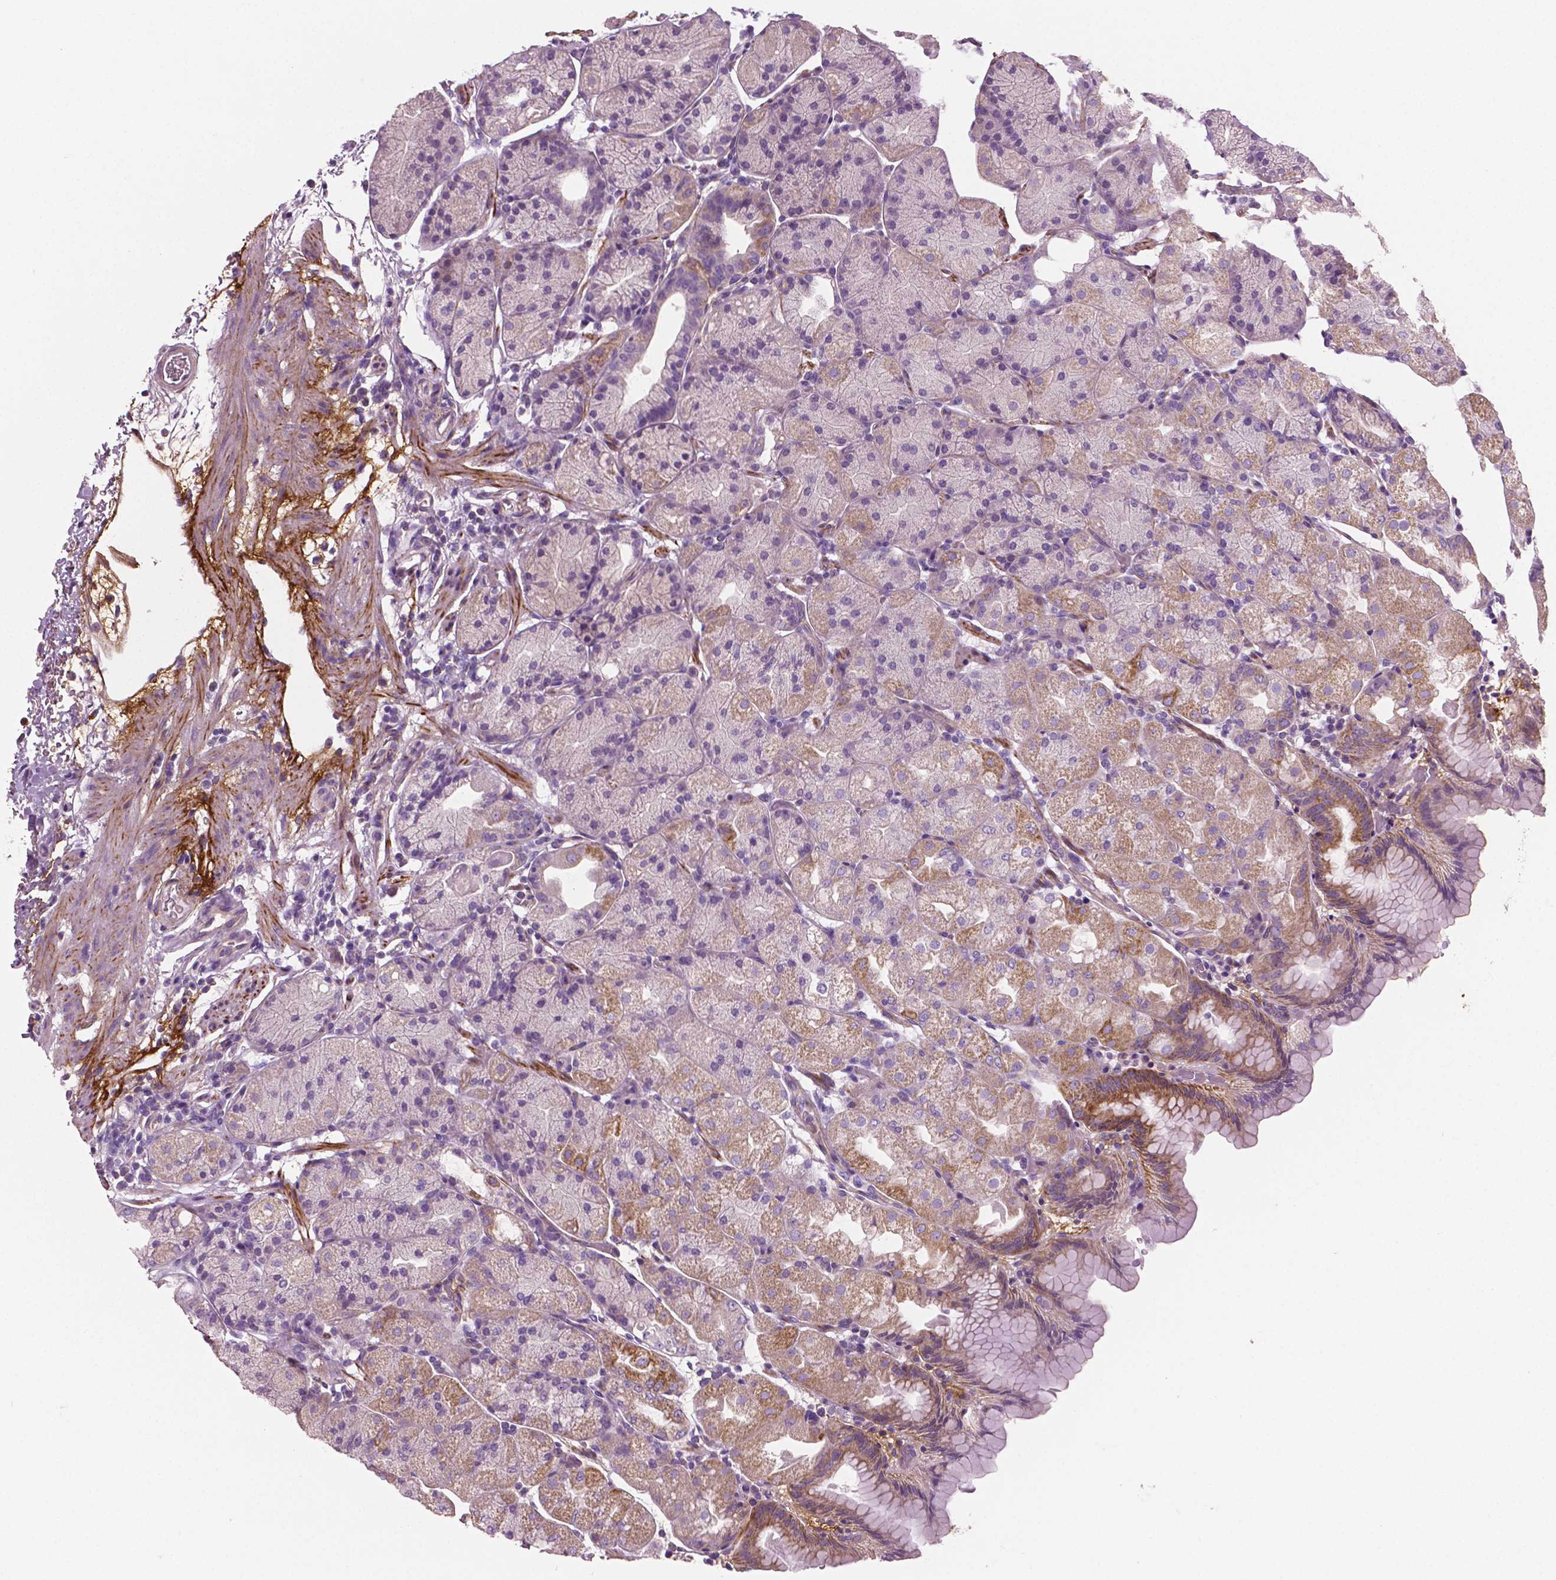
{"staining": {"intensity": "moderate", "quantity": "<25%", "location": "cytoplasmic/membranous"}, "tissue": "stomach", "cell_type": "Glandular cells", "image_type": "normal", "snomed": [{"axis": "morphology", "description": "Normal tissue, NOS"}, {"axis": "topography", "description": "Stomach, upper"}, {"axis": "topography", "description": "Stomach"}, {"axis": "topography", "description": "Stomach, lower"}], "caption": "IHC (DAB (3,3'-diaminobenzidine)) staining of normal stomach shows moderate cytoplasmic/membranous protein positivity in about <25% of glandular cells. The staining is performed using DAB brown chromogen to label protein expression. The nuclei are counter-stained blue using hematoxylin.", "gene": "PTX3", "patient": {"sex": "male", "age": 62}}